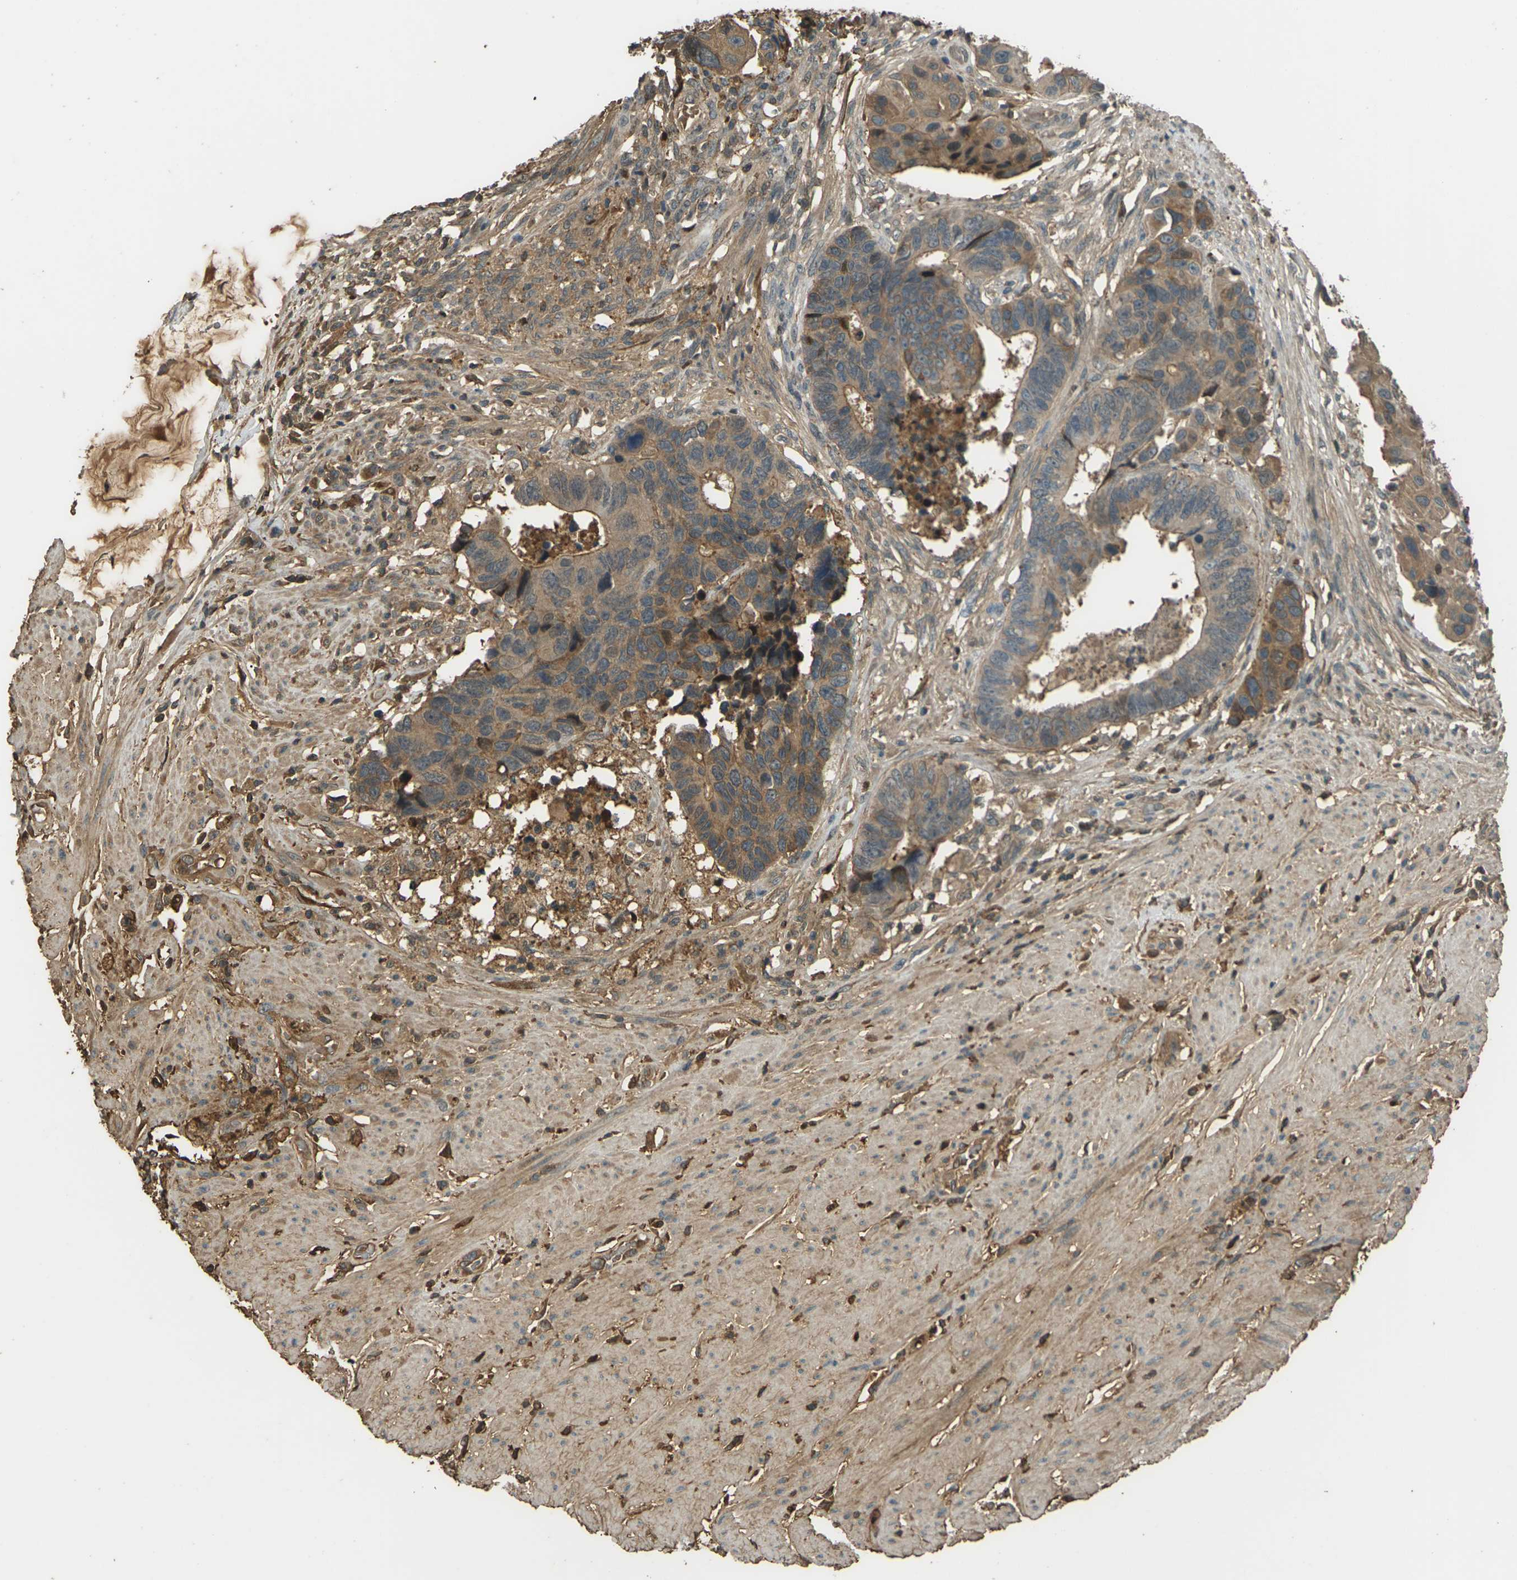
{"staining": {"intensity": "moderate", "quantity": ">75%", "location": "cytoplasmic/membranous"}, "tissue": "colorectal cancer", "cell_type": "Tumor cells", "image_type": "cancer", "snomed": [{"axis": "morphology", "description": "Adenocarcinoma, NOS"}, {"axis": "topography", "description": "Rectum"}], "caption": "The photomicrograph shows a brown stain indicating the presence of a protein in the cytoplasmic/membranous of tumor cells in colorectal cancer (adenocarcinoma). (Brightfield microscopy of DAB IHC at high magnification).", "gene": "CYP1B1", "patient": {"sex": "male", "age": 51}}